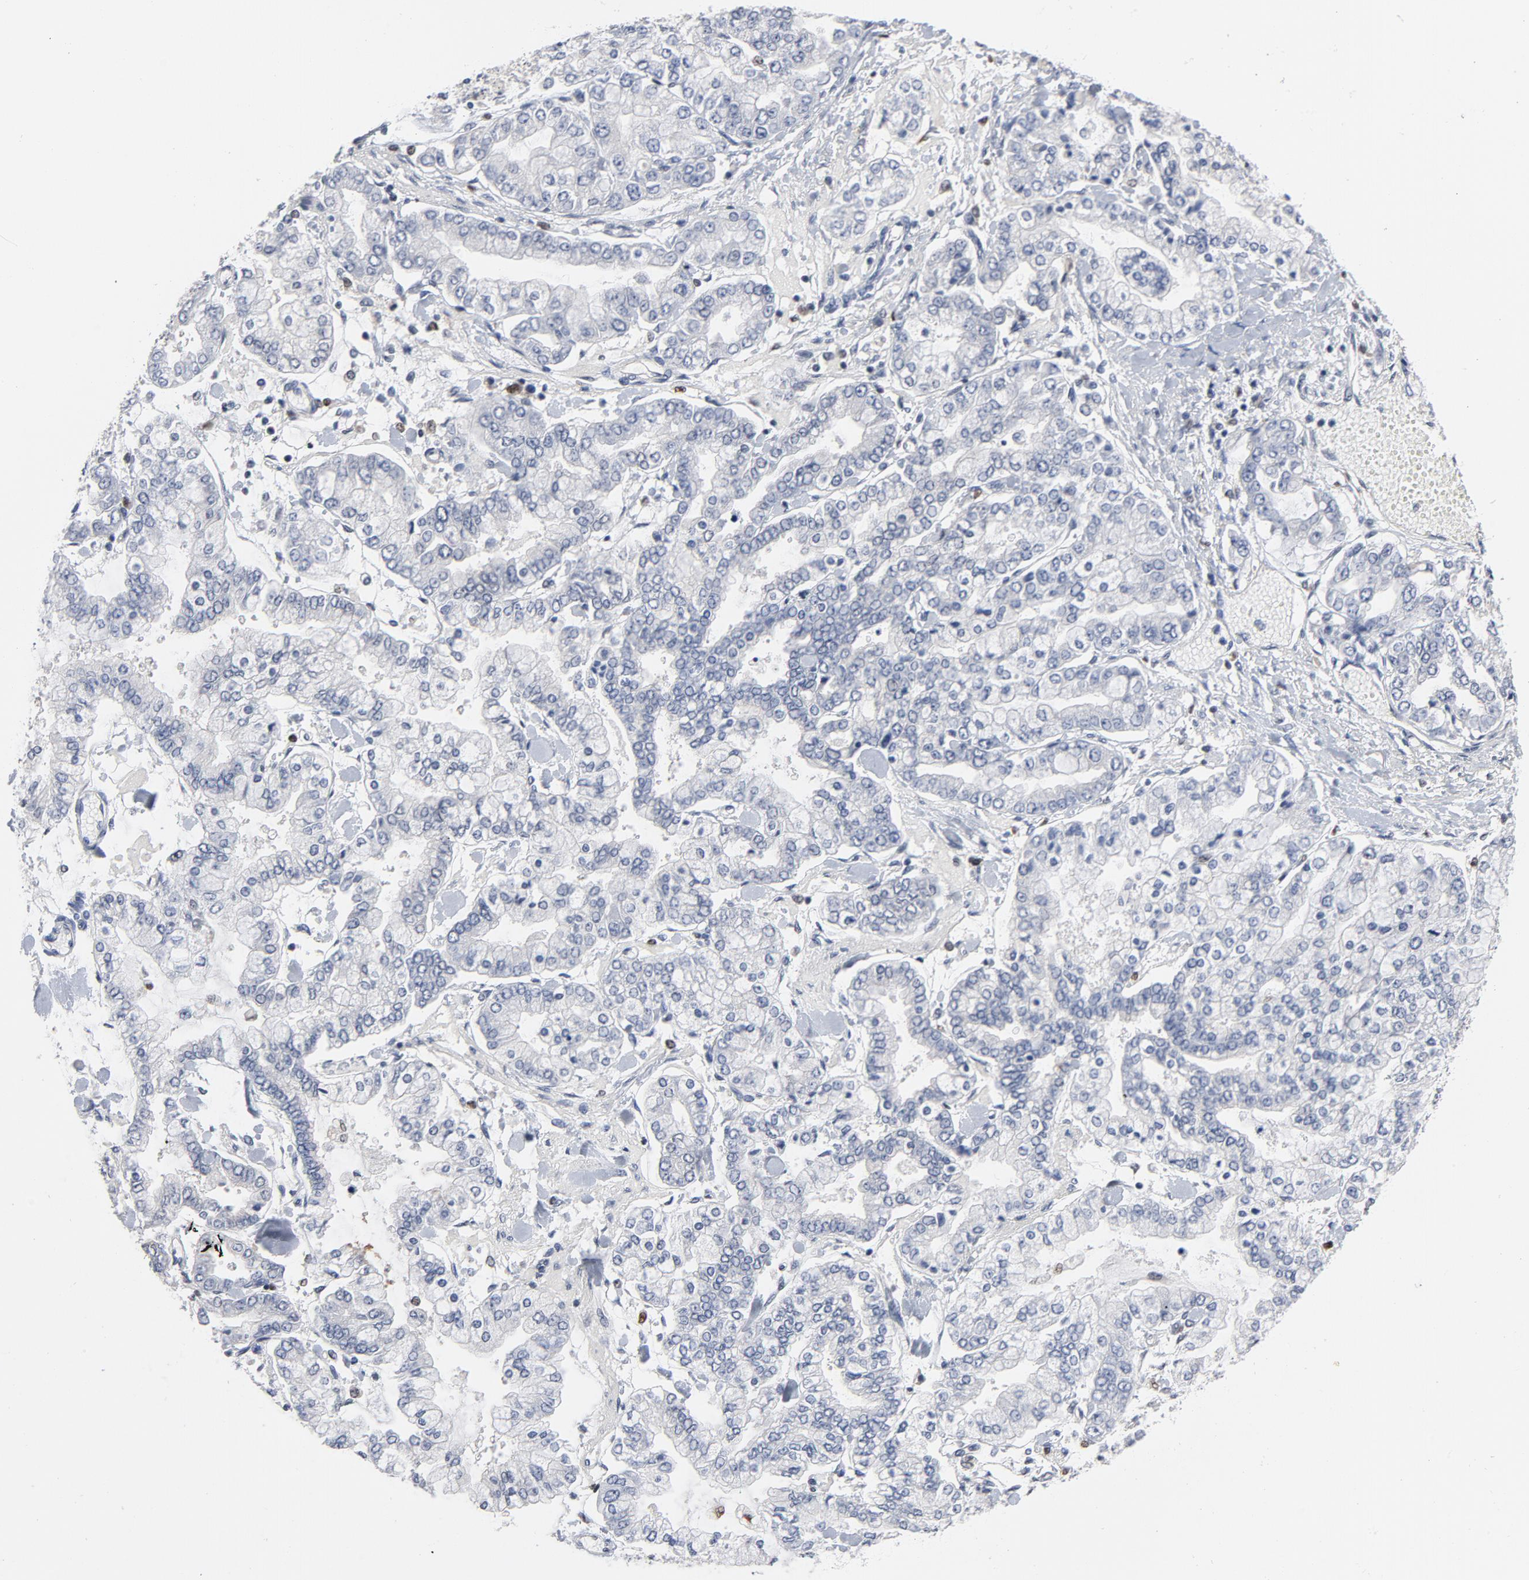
{"staining": {"intensity": "negative", "quantity": "none", "location": "none"}, "tissue": "stomach cancer", "cell_type": "Tumor cells", "image_type": "cancer", "snomed": [{"axis": "morphology", "description": "Normal tissue, NOS"}, {"axis": "morphology", "description": "Adenocarcinoma, NOS"}, {"axis": "topography", "description": "Stomach, upper"}, {"axis": "topography", "description": "Stomach"}], "caption": "Tumor cells show no significant staining in stomach cancer.", "gene": "NFKB1", "patient": {"sex": "male", "age": 76}}